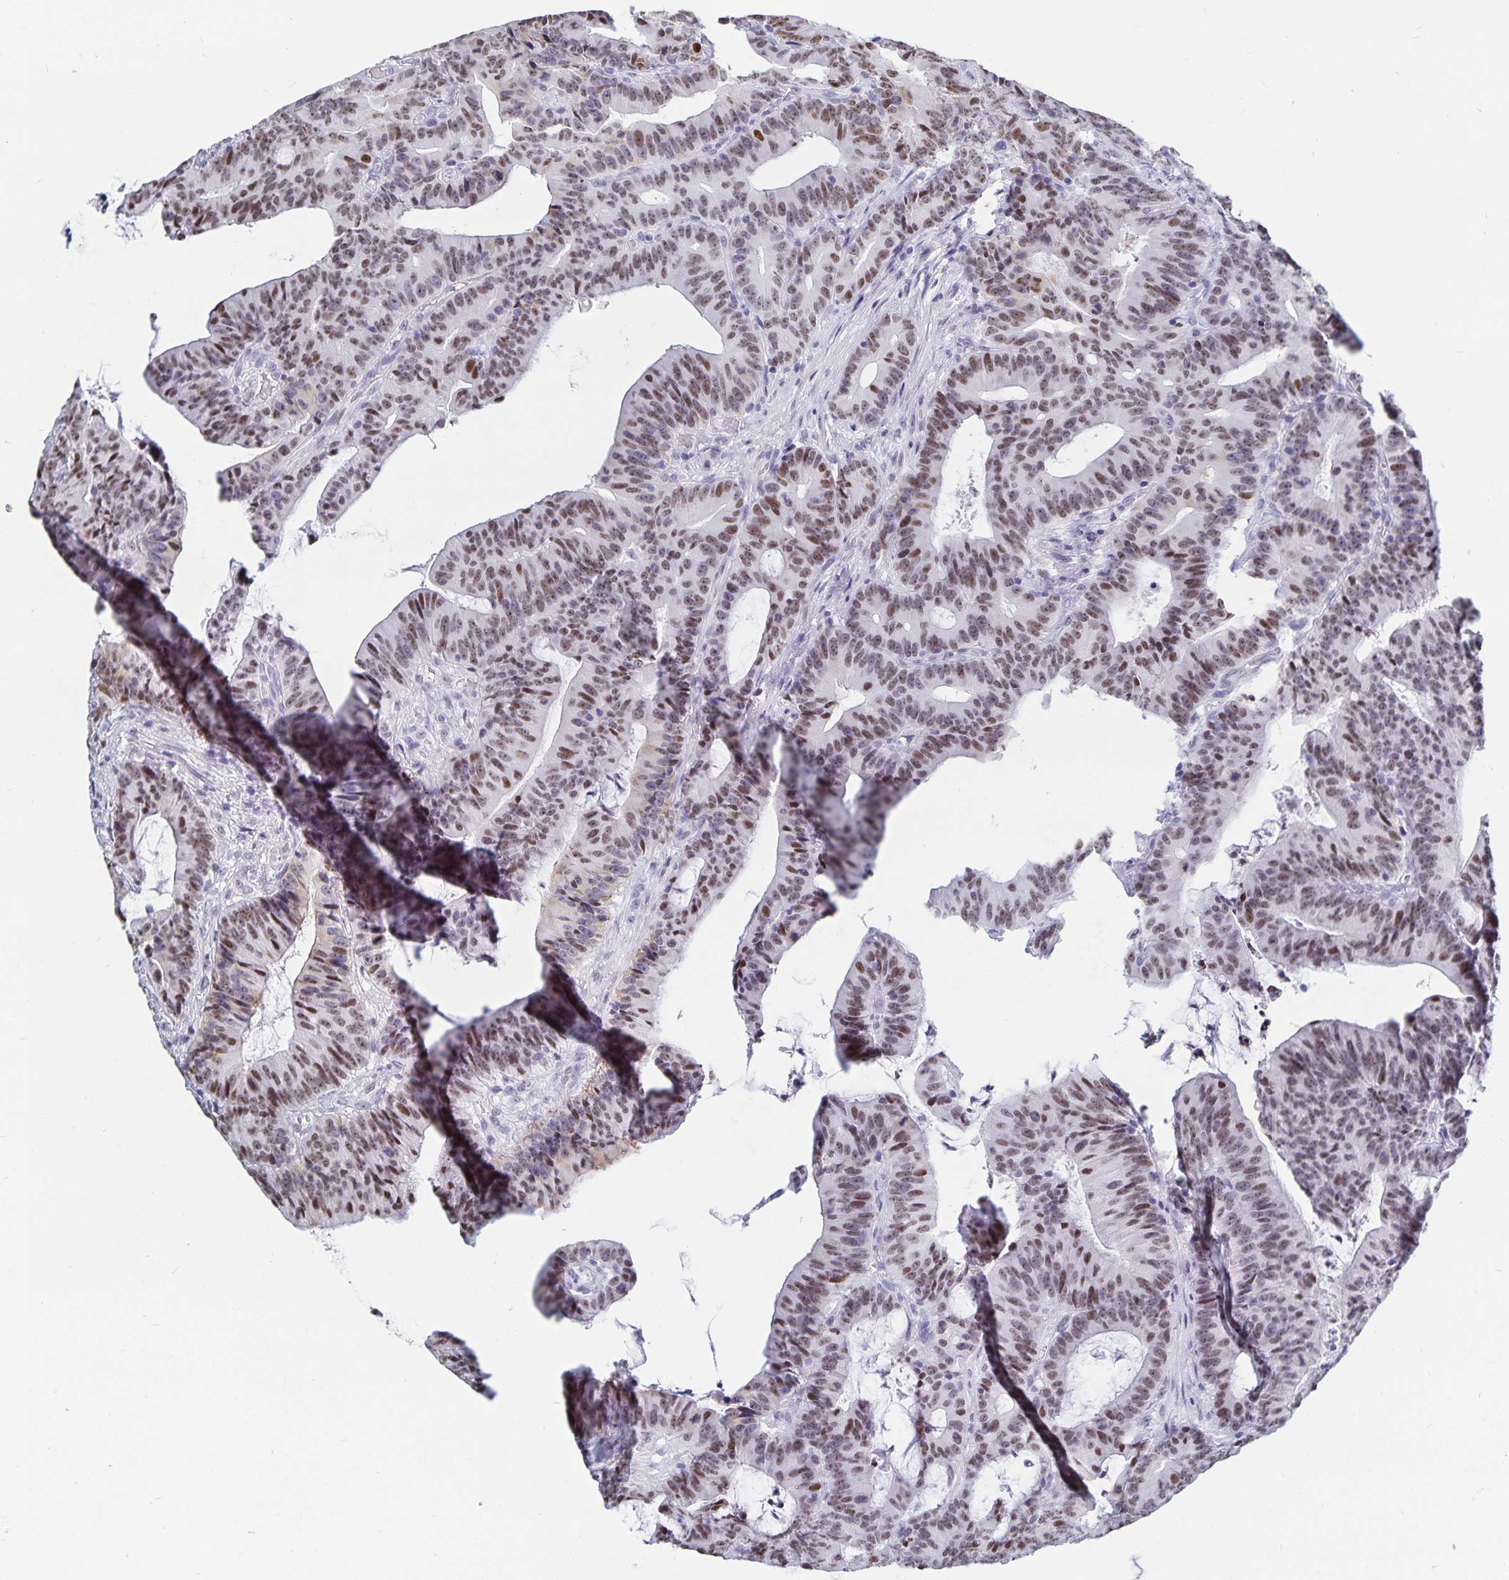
{"staining": {"intensity": "moderate", "quantity": ">75%", "location": "nuclear"}, "tissue": "colorectal cancer", "cell_type": "Tumor cells", "image_type": "cancer", "snomed": [{"axis": "morphology", "description": "Adenocarcinoma, NOS"}, {"axis": "topography", "description": "Colon"}], "caption": "Tumor cells exhibit medium levels of moderate nuclear staining in approximately >75% of cells in human colorectal adenocarcinoma.", "gene": "HMGB3", "patient": {"sex": "female", "age": 78}}